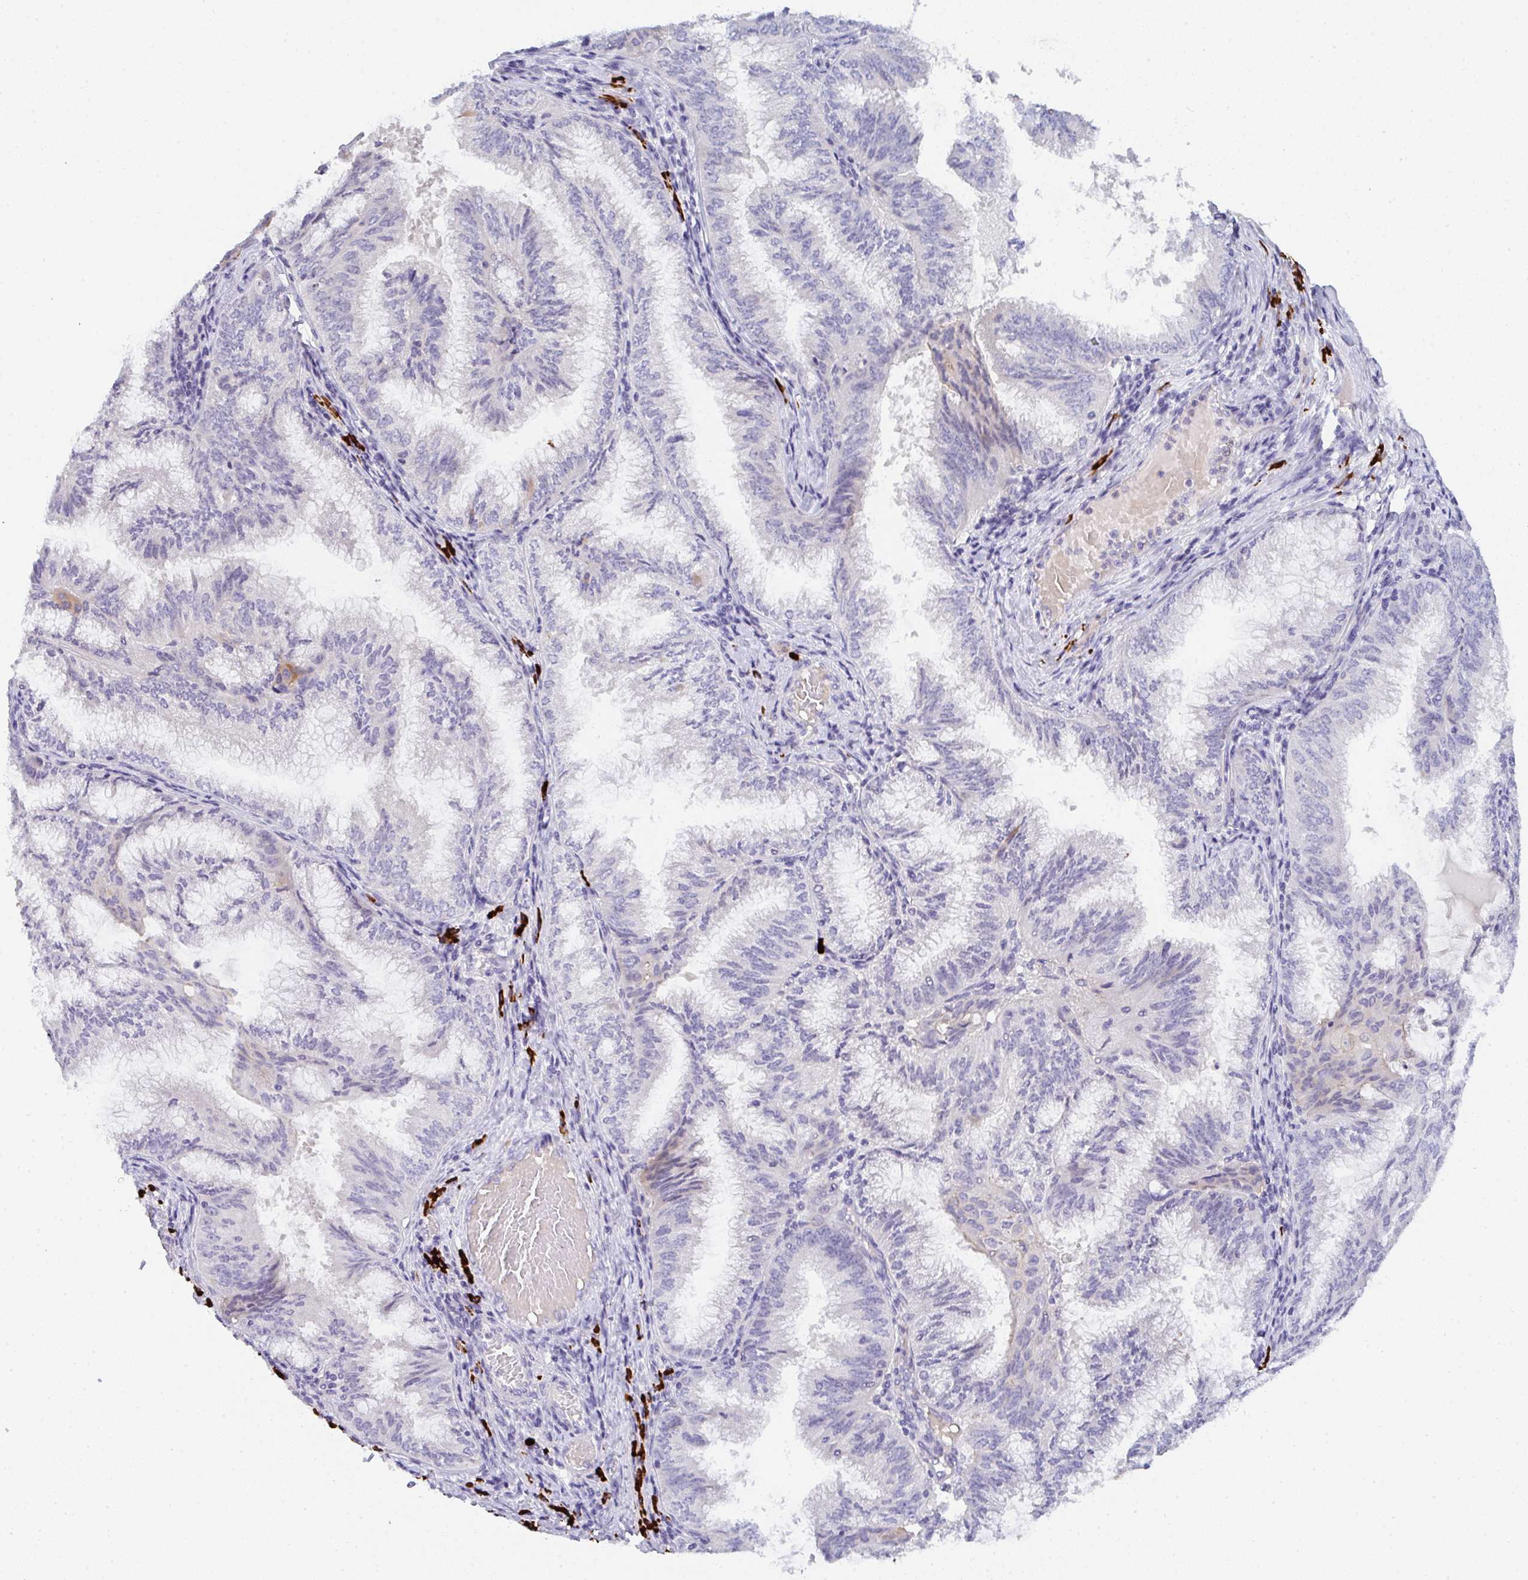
{"staining": {"intensity": "weak", "quantity": "<25%", "location": "cytoplasmic/membranous"}, "tissue": "endometrial cancer", "cell_type": "Tumor cells", "image_type": "cancer", "snomed": [{"axis": "morphology", "description": "Adenocarcinoma, NOS"}, {"axis": "topography", "description": "Endometrium"}], "caption": "Tumor cells show no significant protein expression in endometrial cancer (adenocarcinoma). The staining was performed using DAB (3,3'-diaminobenzidine) to visualize the protein expression in brown, while the nuclei were stained in blue with hematoxylin (Magnification: 20x).", "gene": "CACNA1S", "patient": {"sex": "female", "age": 49}}